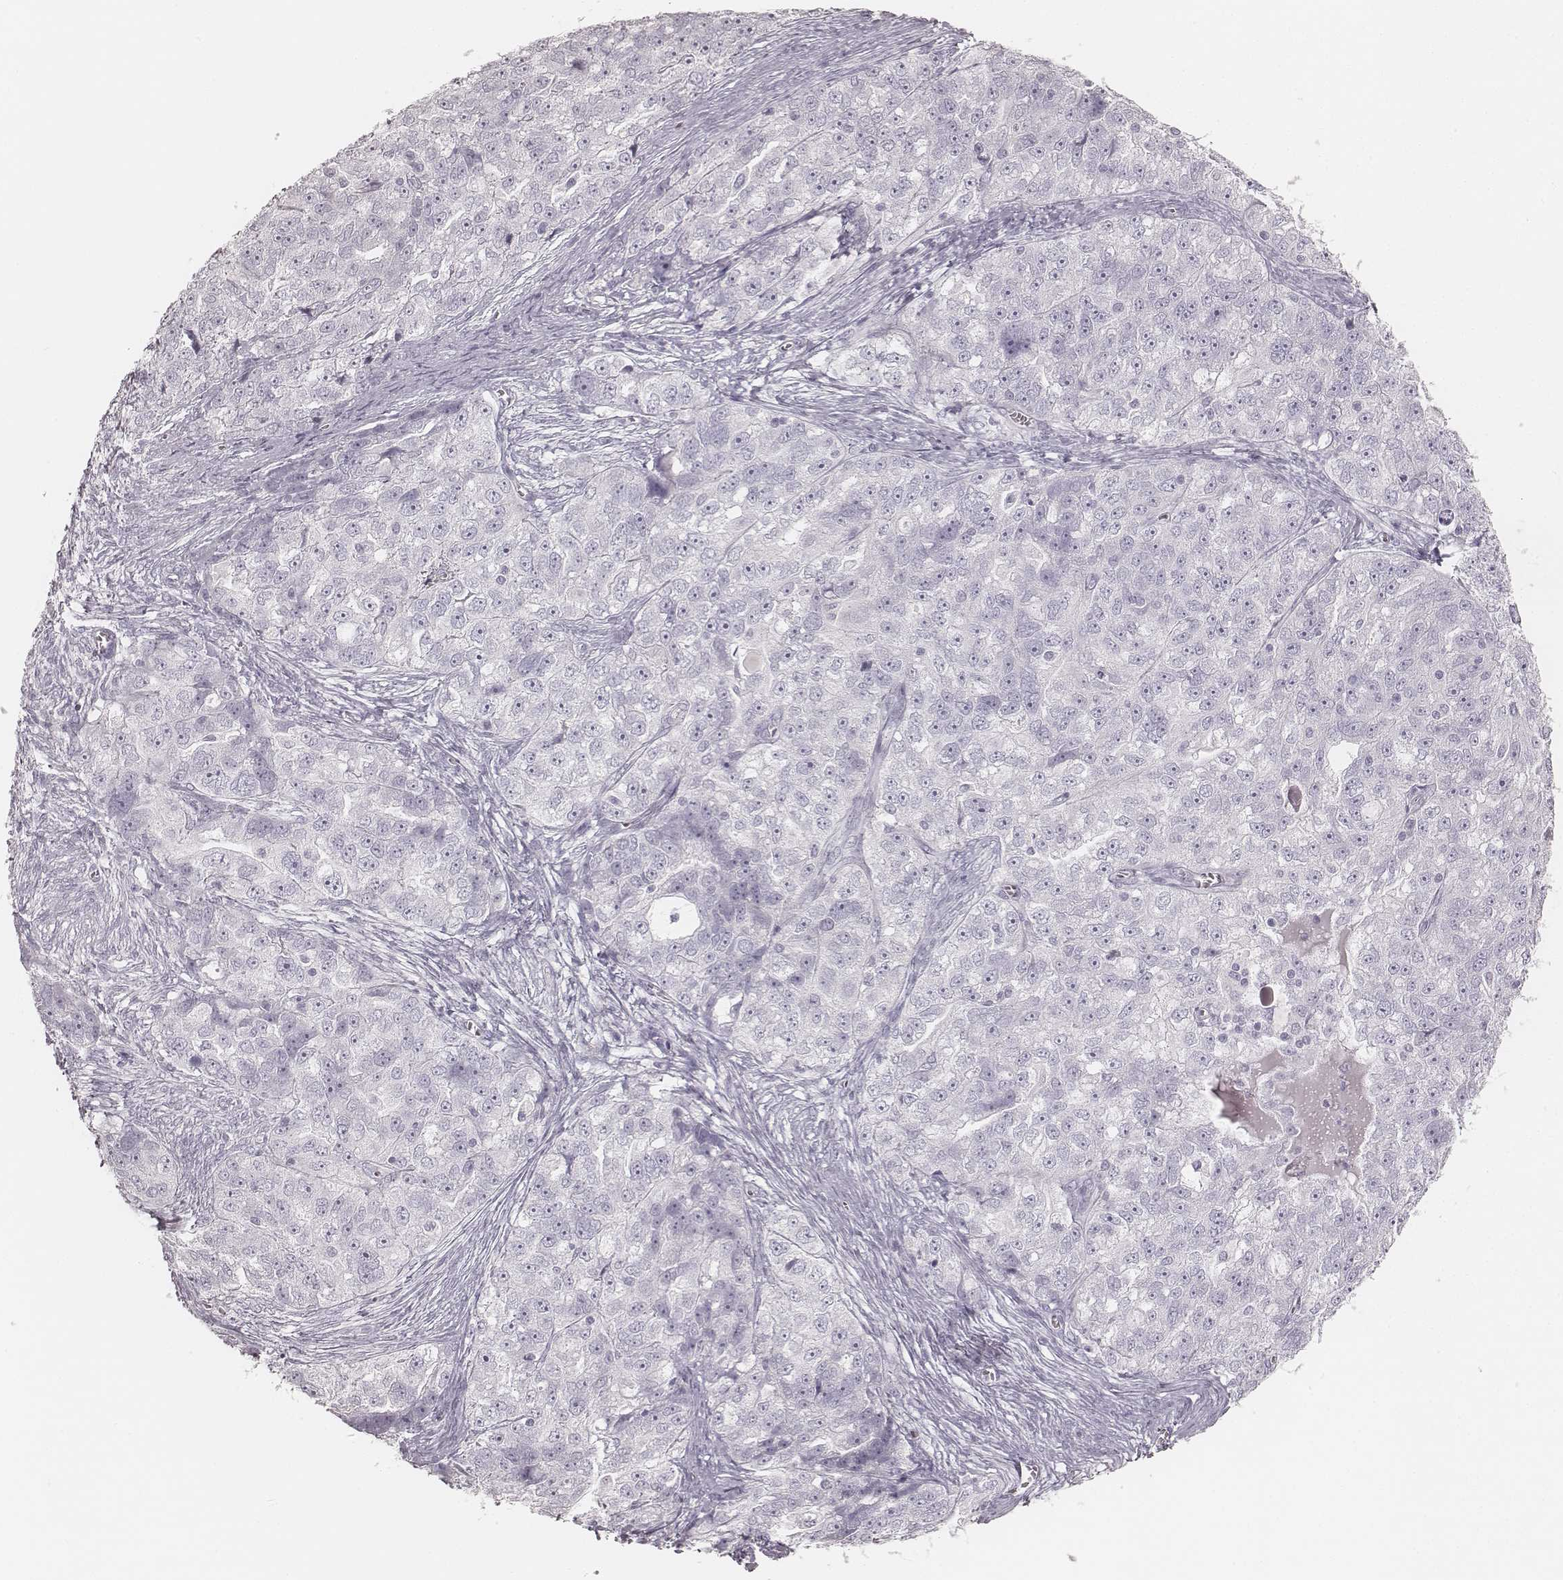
{"staining": {"intensity": "negative", "quantity": "none", "location": "none"}, "tissue": "ovarian cancer", "cell_type": "Tumor cells", "image_type": "cancer", "snomed": [{"axis": "morphology", "description": "Cystadenocarcinoma, serous, NOS"}, {"axis": "topography", "description": "Ovary"}], "caption": "Human ovarian cancer (serous cystadenocarcinoma) stained for a protein using immunohistochemistry (IHC) displays no staining in tumor cells.", "gene": "KRT72", "patient": {"sex": "female", "age": 51}}